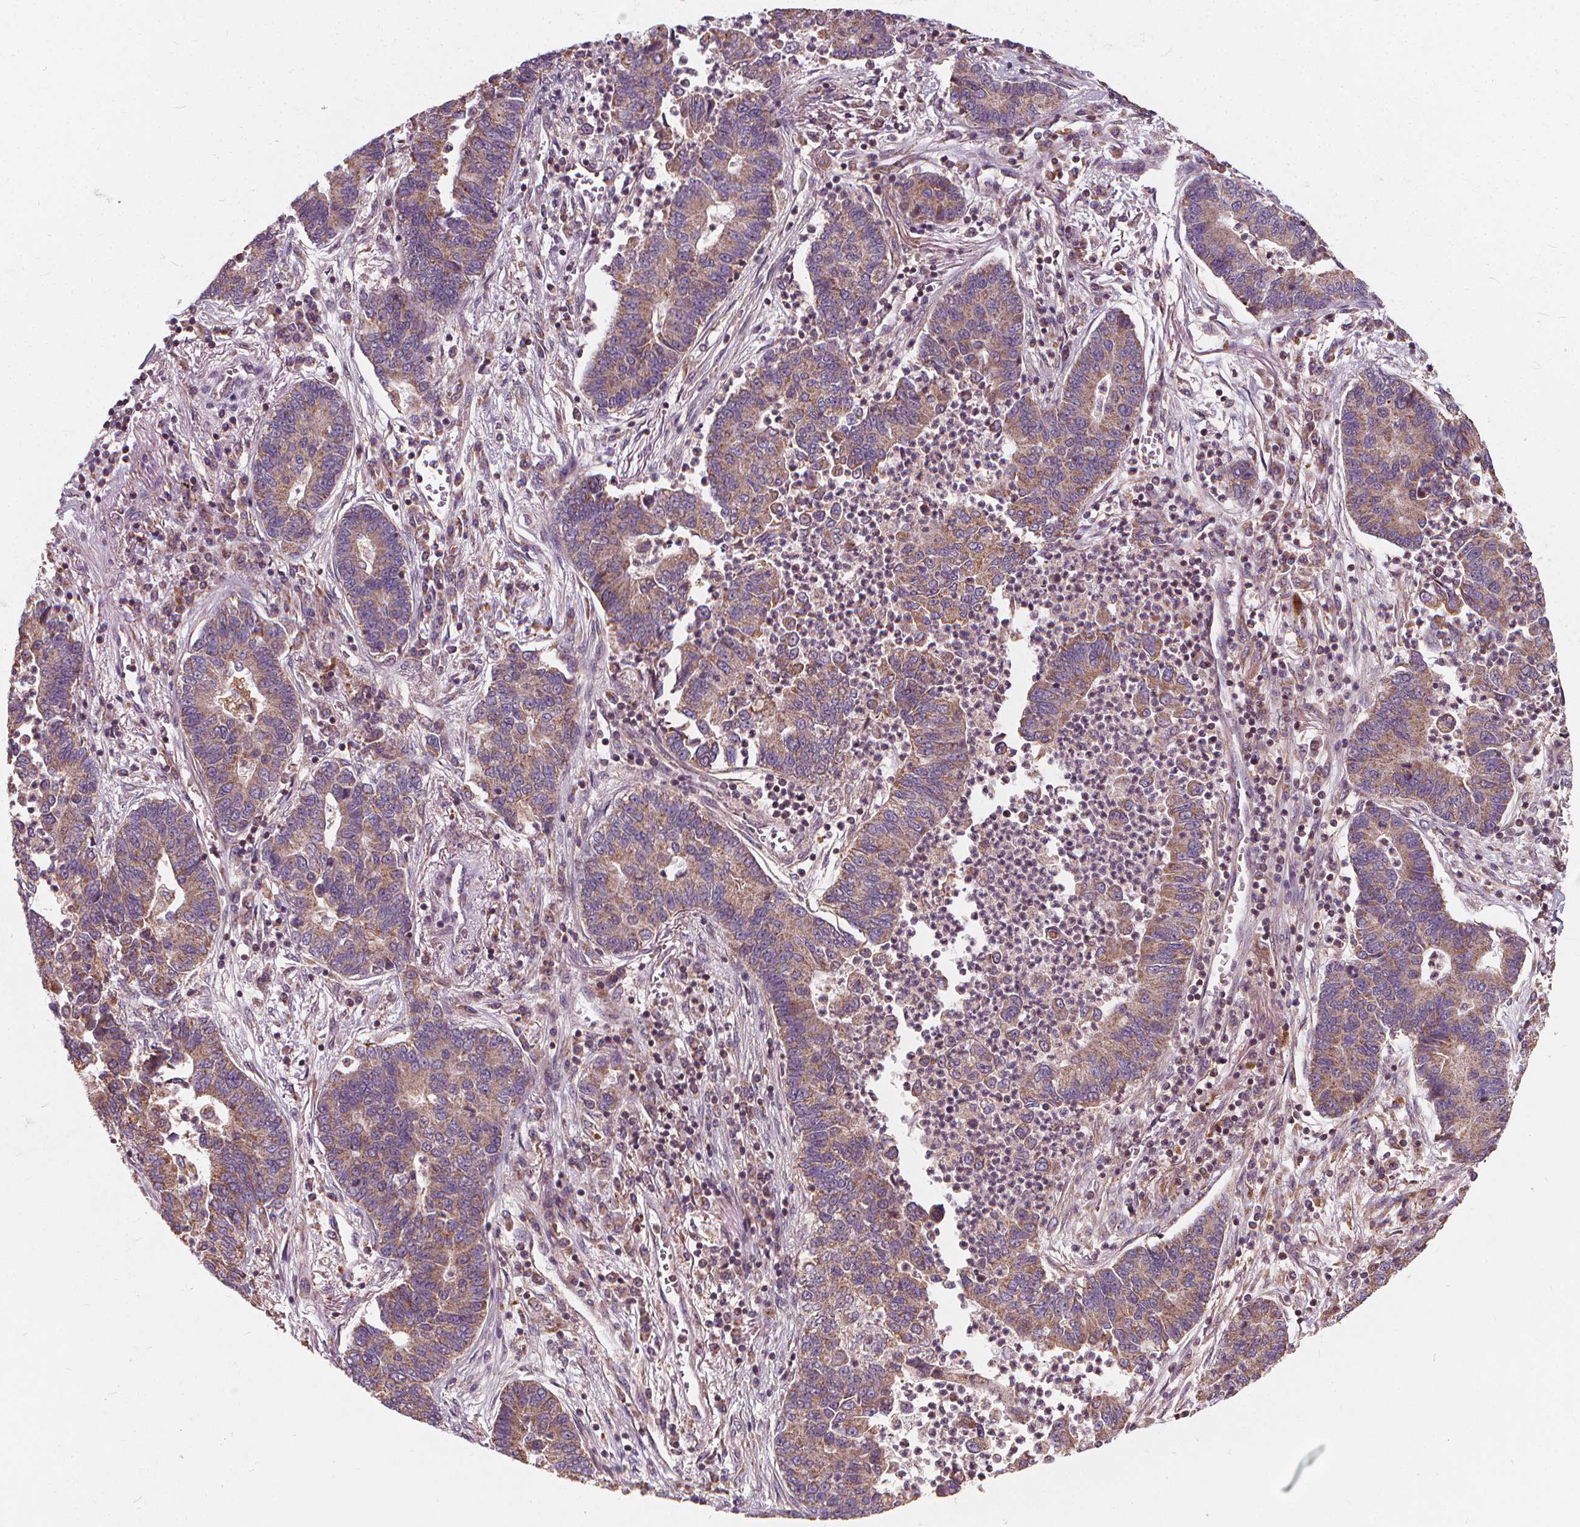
{"staining": {"intensity": "weak", "quantity": ">75%", "location": "cytoplasmic/membranous"}, "tissue": "lung cancer", "cell_type": "Tumor cells", "image_type": "cancer", "snomed": [{"axis": "morphology", "description": "Adenocarcinoma, NOS"}, {"axis": "topography", "description": "Lung"}], "caption": "Immunohistochemical staining of adenocarcinoma (lung) reveals low levels of weak cytoplasmic/membranous staining in about >75% of tumor cells.", "gene": "ORAI2", "patient": {"sex": "female", "age": 57}}